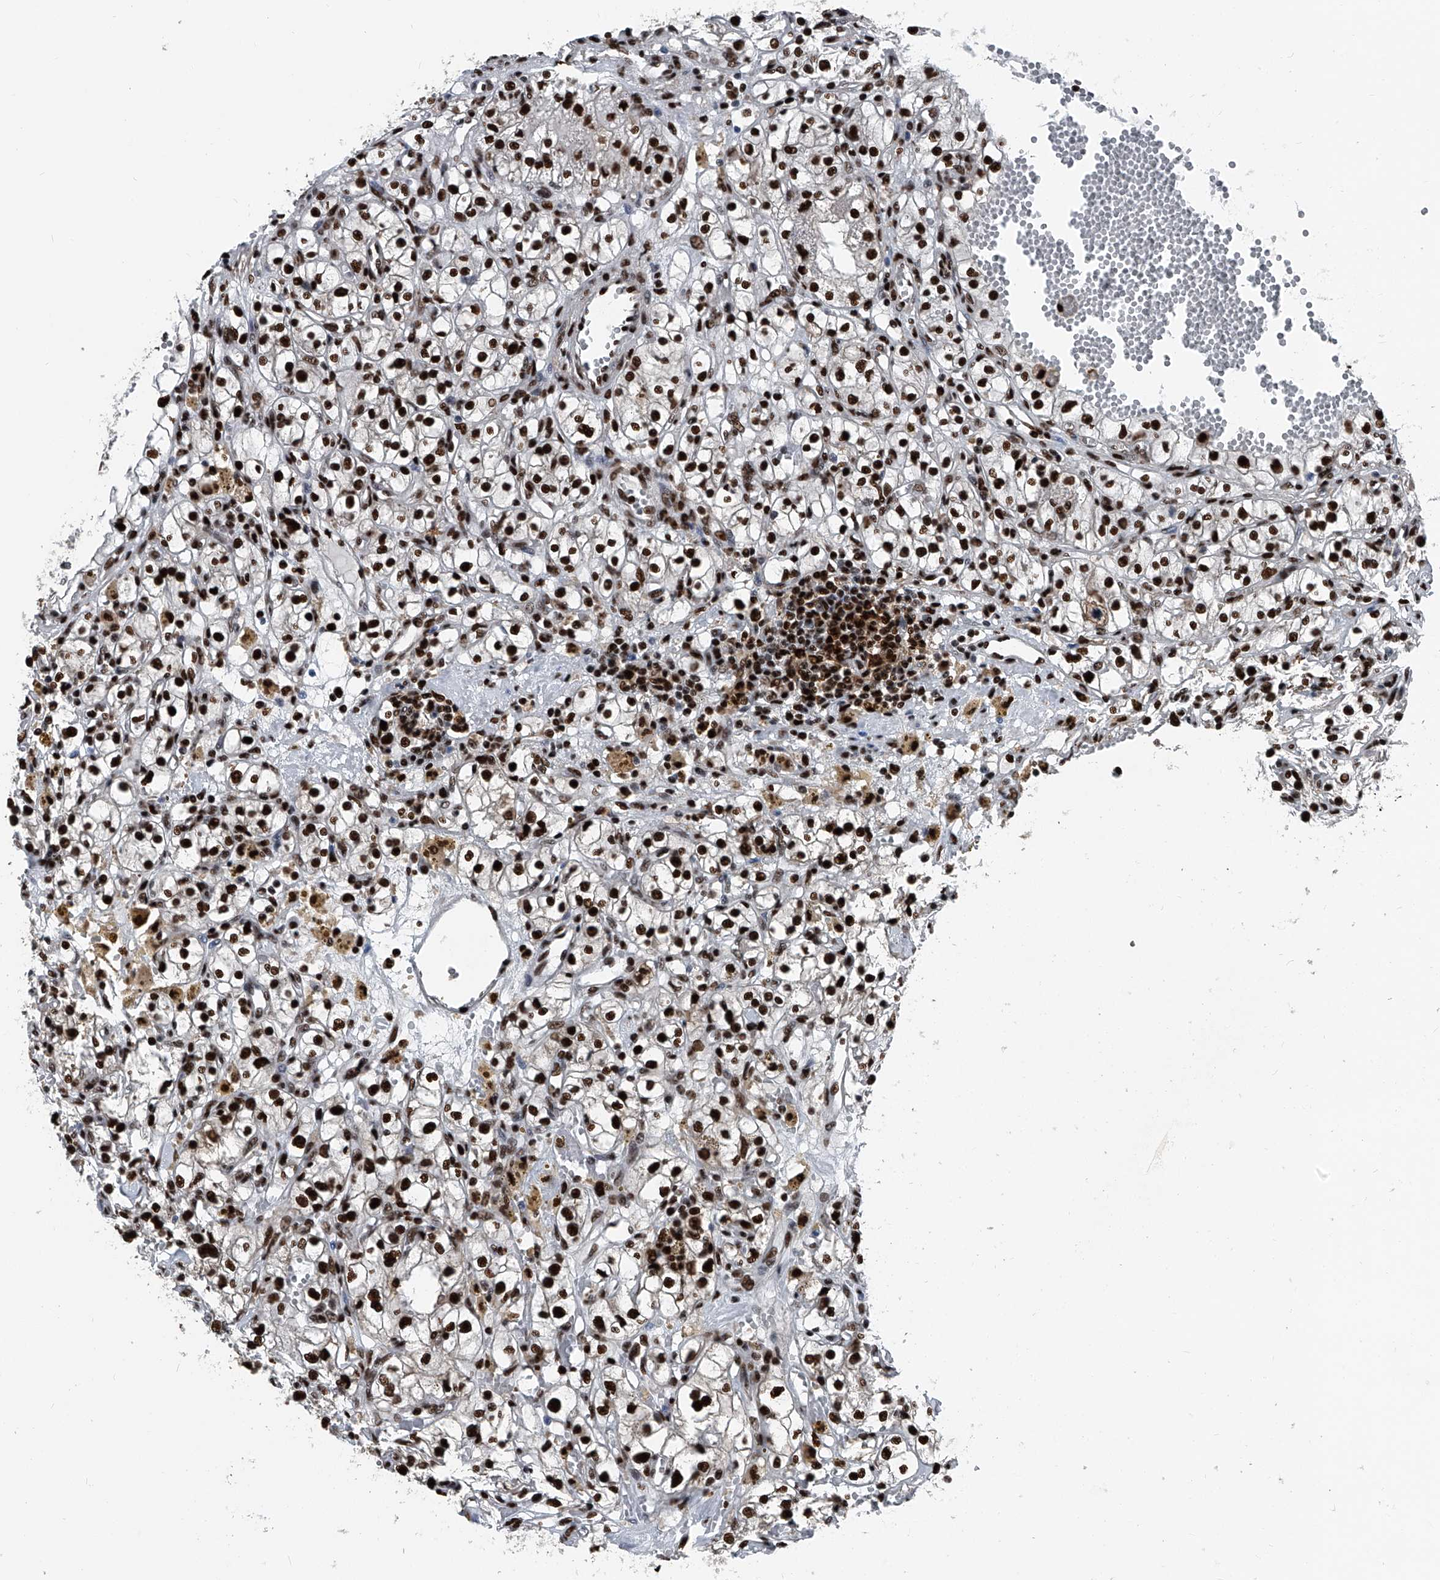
{"staining": {"intensity": "strong", "quantity": ">75%", "location": "nuclear"}, "tissue": "renal cancer", "cell_type": "Tumor cells", "image_type": "cancer", "snomed": [{"axis": "morphology", "description": "Adenocarcinoma, NOS"}, {"axis": "topography", "description": "Kidney"}], "caption": "Adenocarcinoma (renal) stained with immunohistochemistry (IHC) exhibits strong nuclear expression in approximately >75% of tumor cells. (brown staining indicates protein expression, while blue staining denotes nuclei).", "gene": "FKBP5", "patient": {"sex": "male", "age": 56}}